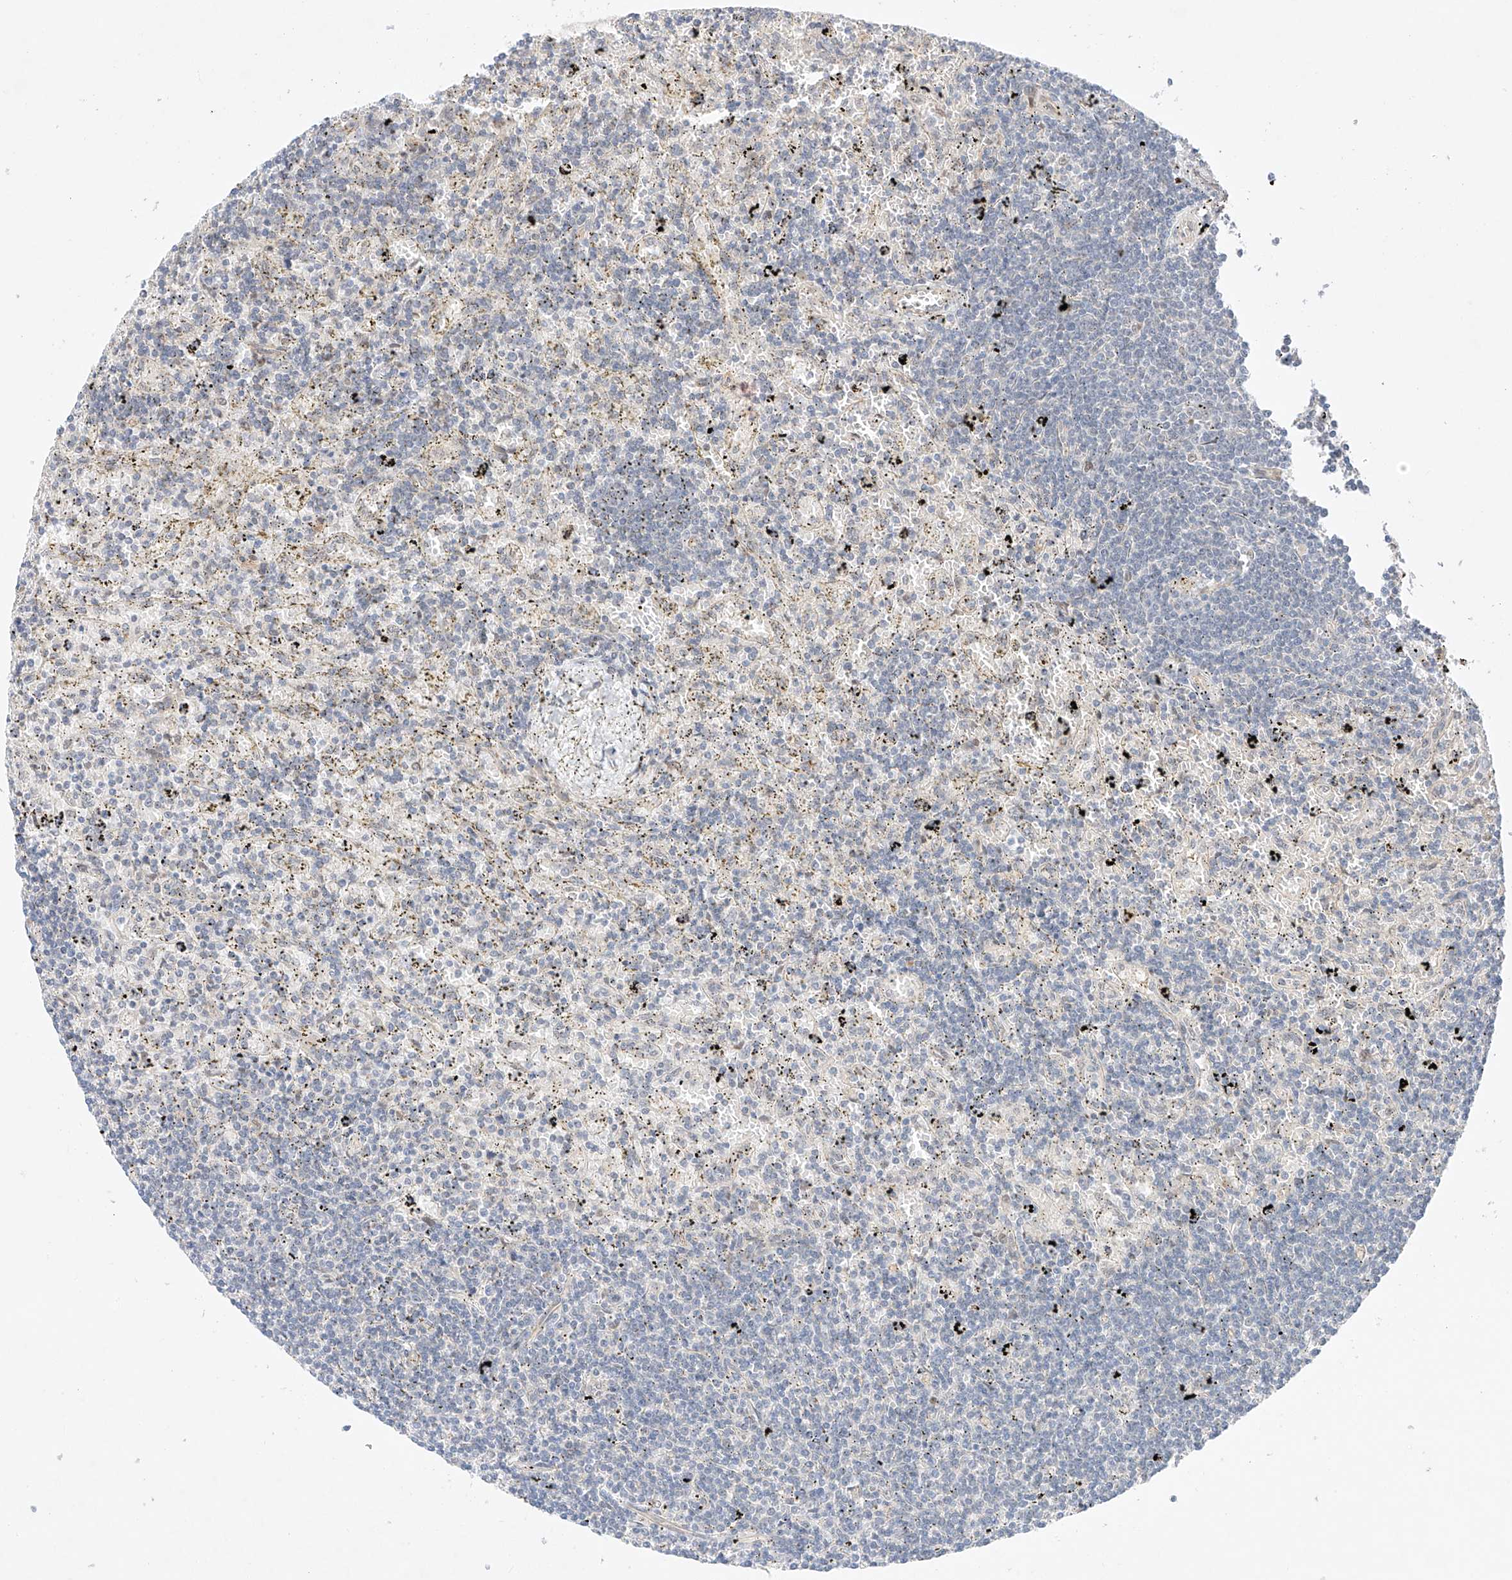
{"staining": {"intensity": "negative", "quantity": "none", "location": "none"}, "tissue": "lymphoma", "cell_type": "Tumor cells", "image_type": "cancer", "snomed": [{"axis": "morphology", "description": "Malignant lymphoma, non-Hodgkin's type, Low grade"}, {"axis": "topography", "description": "Spleen"}], "caption": "Human low-grade malignant lymphoma, non-Hodgkin's type stained for a protein using IHC shows no staining in tumor cells.", "gene": "IL22RA2", "patient": {"sex": "male", "age": 76}}